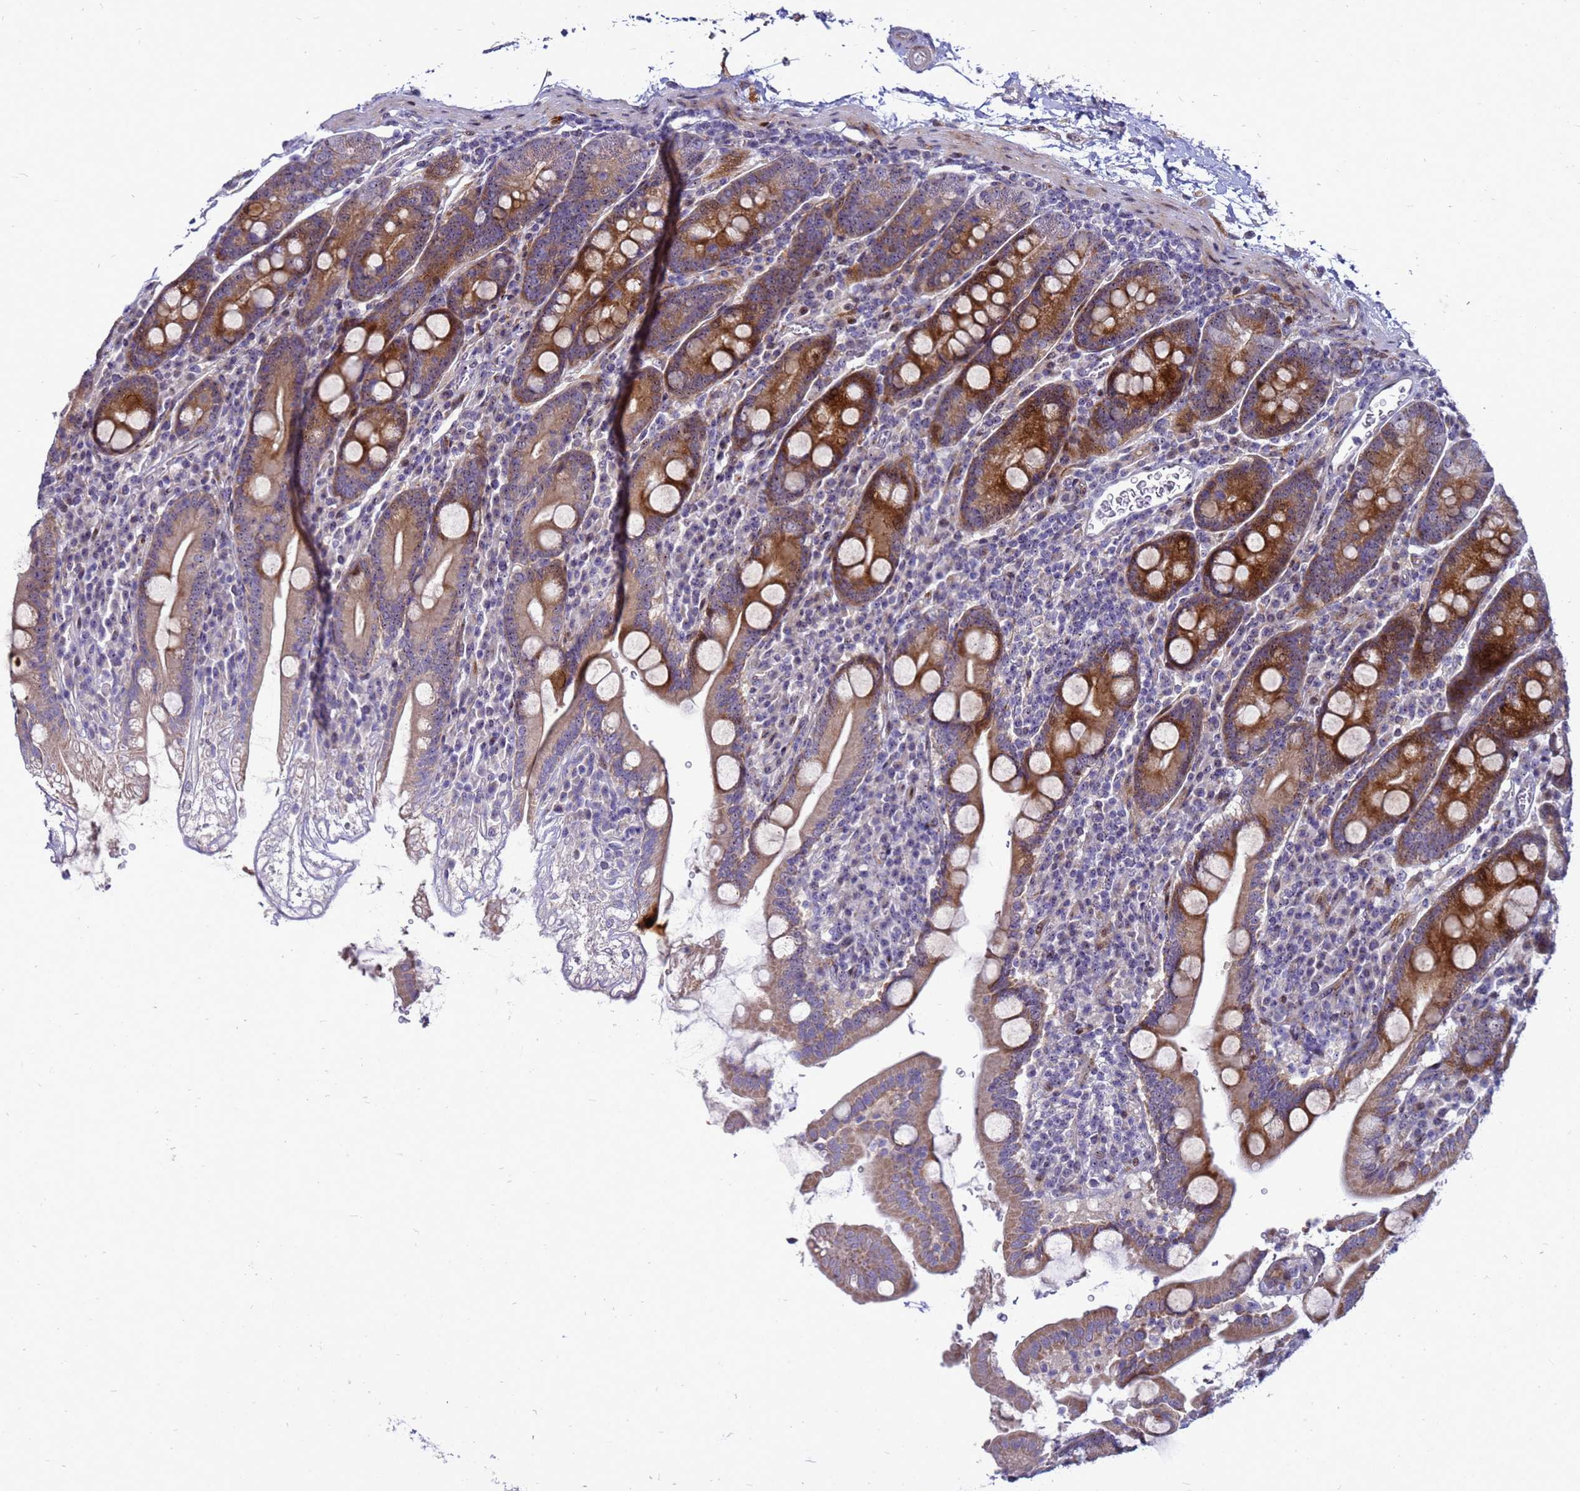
{"staining": {"intensity": "strong", "quantity": "25%-75%", "location": "cytoplasmic/membranous"}, "tissue": "duodenum", "cell_type": "Glandular cells", "image_type": "normal", "snomed": [{"axis": "morphology", "description": "Normal tissue, NOS"}, {"axis": "topography", "description": "Duodenum"}], "caption": "Immunohistochemistry photomicrograph of benign human duodenum stained for a protein (brown), which demonstrates high levels of strong cytoplasmic/membranous staining in approximately 25%-75% of glandular cells.", "gene": "RSPO1", "patient": {"sex": "male", "age": 35}}